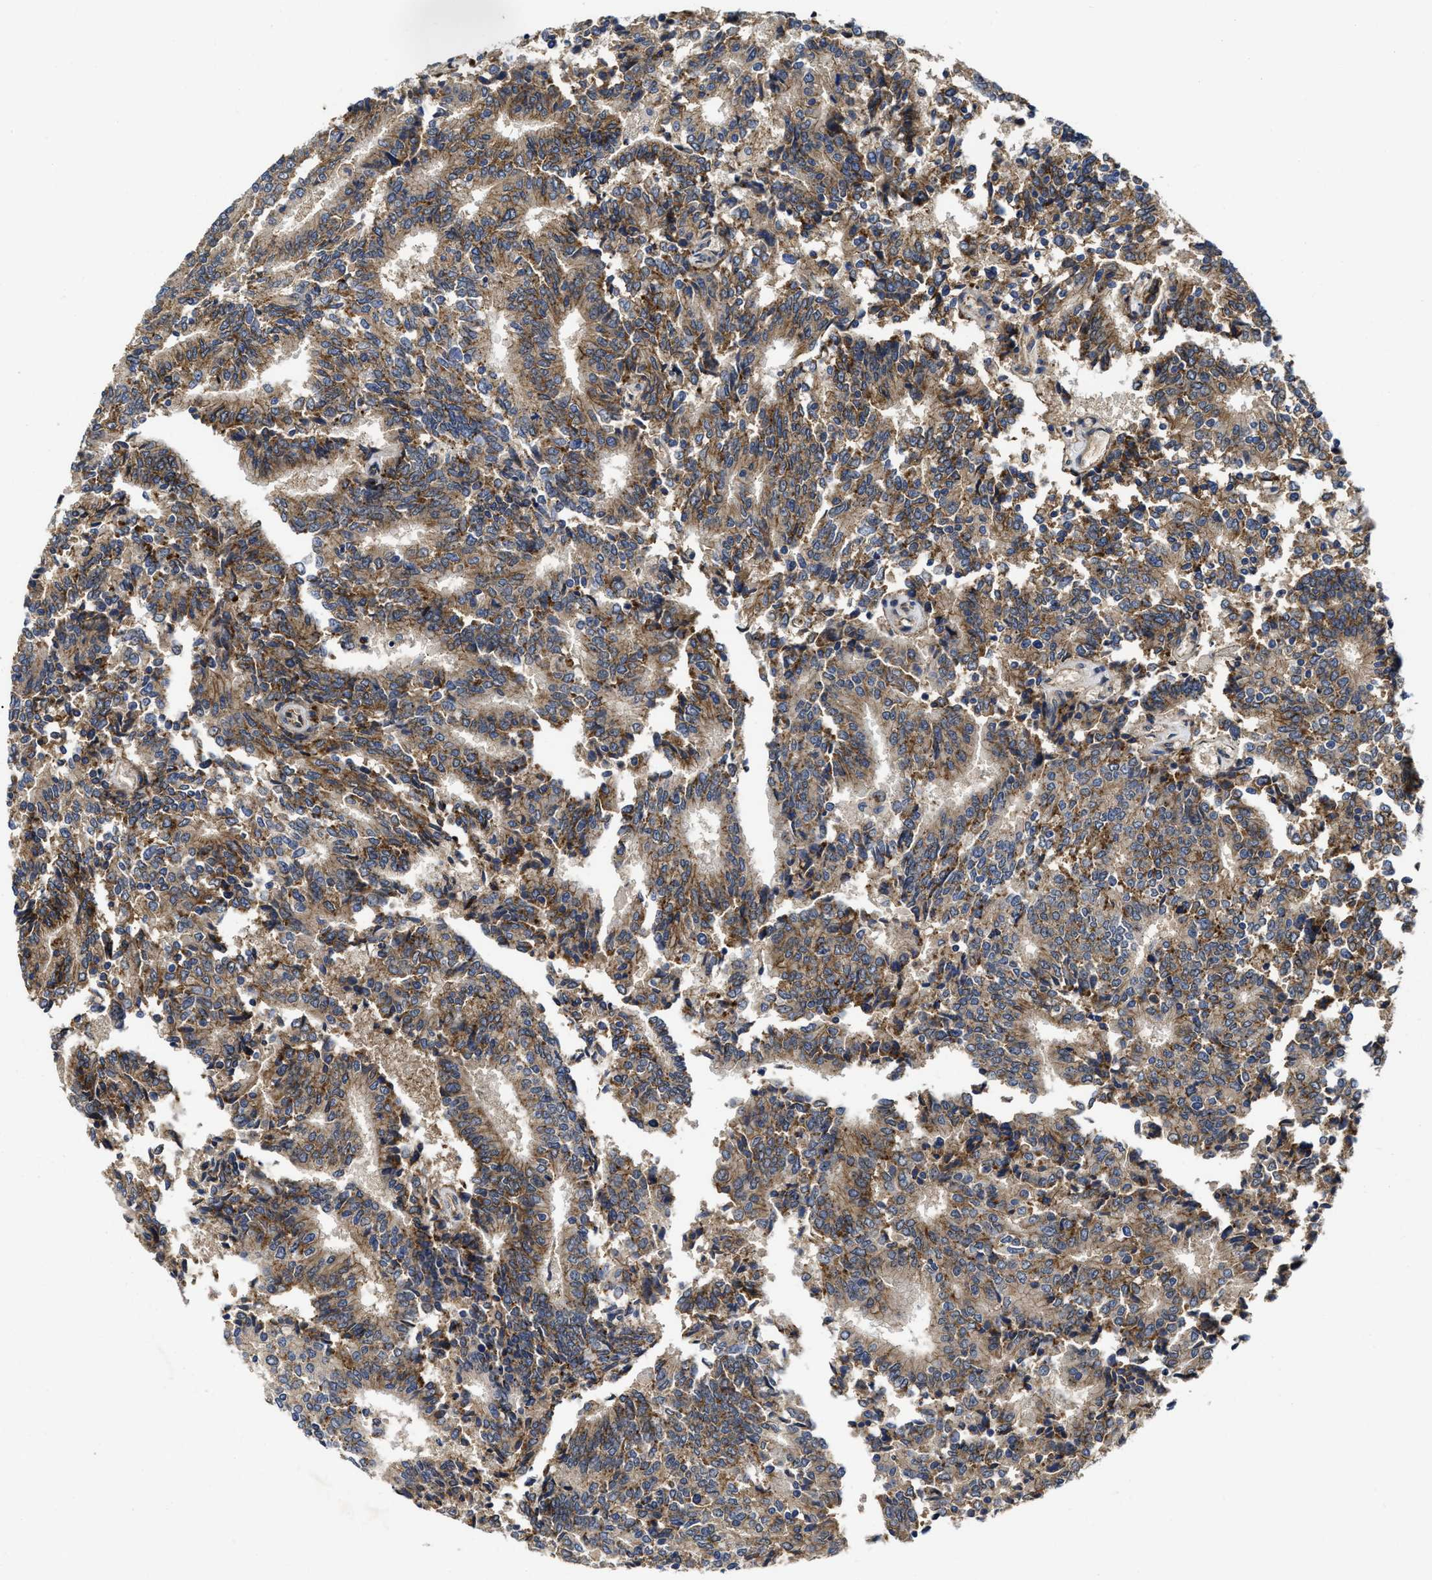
{"staining": {"intensity": "moderate", "quantity": ">75%", "location": "cytoplasmic/membranous"}, "tissue": "prostate cancer", "cell_type": "Tumor cells", "image_type": "cancer", "snomed": [{"axis": "morphology", "description": "Normal tissue, NOS"}, {"axis": "morphology", "description": "Adenocarcinoma, High grade"}, {"axis": "topography", "description": "Prostate"}, {"axis": "topography", "description": "Seminal veicle"}], "caption": "Immunohistochemistry photomicrograph of human adenocarcinoma (high-grade) (prostate) stained for a protein (brown), which reveals medium levels of moderate cytoplasmic/membranous positivity in approximately >75% of tumor cells.", "gene": "PKD2", "patient": {"sex": "male", "age": 55}}